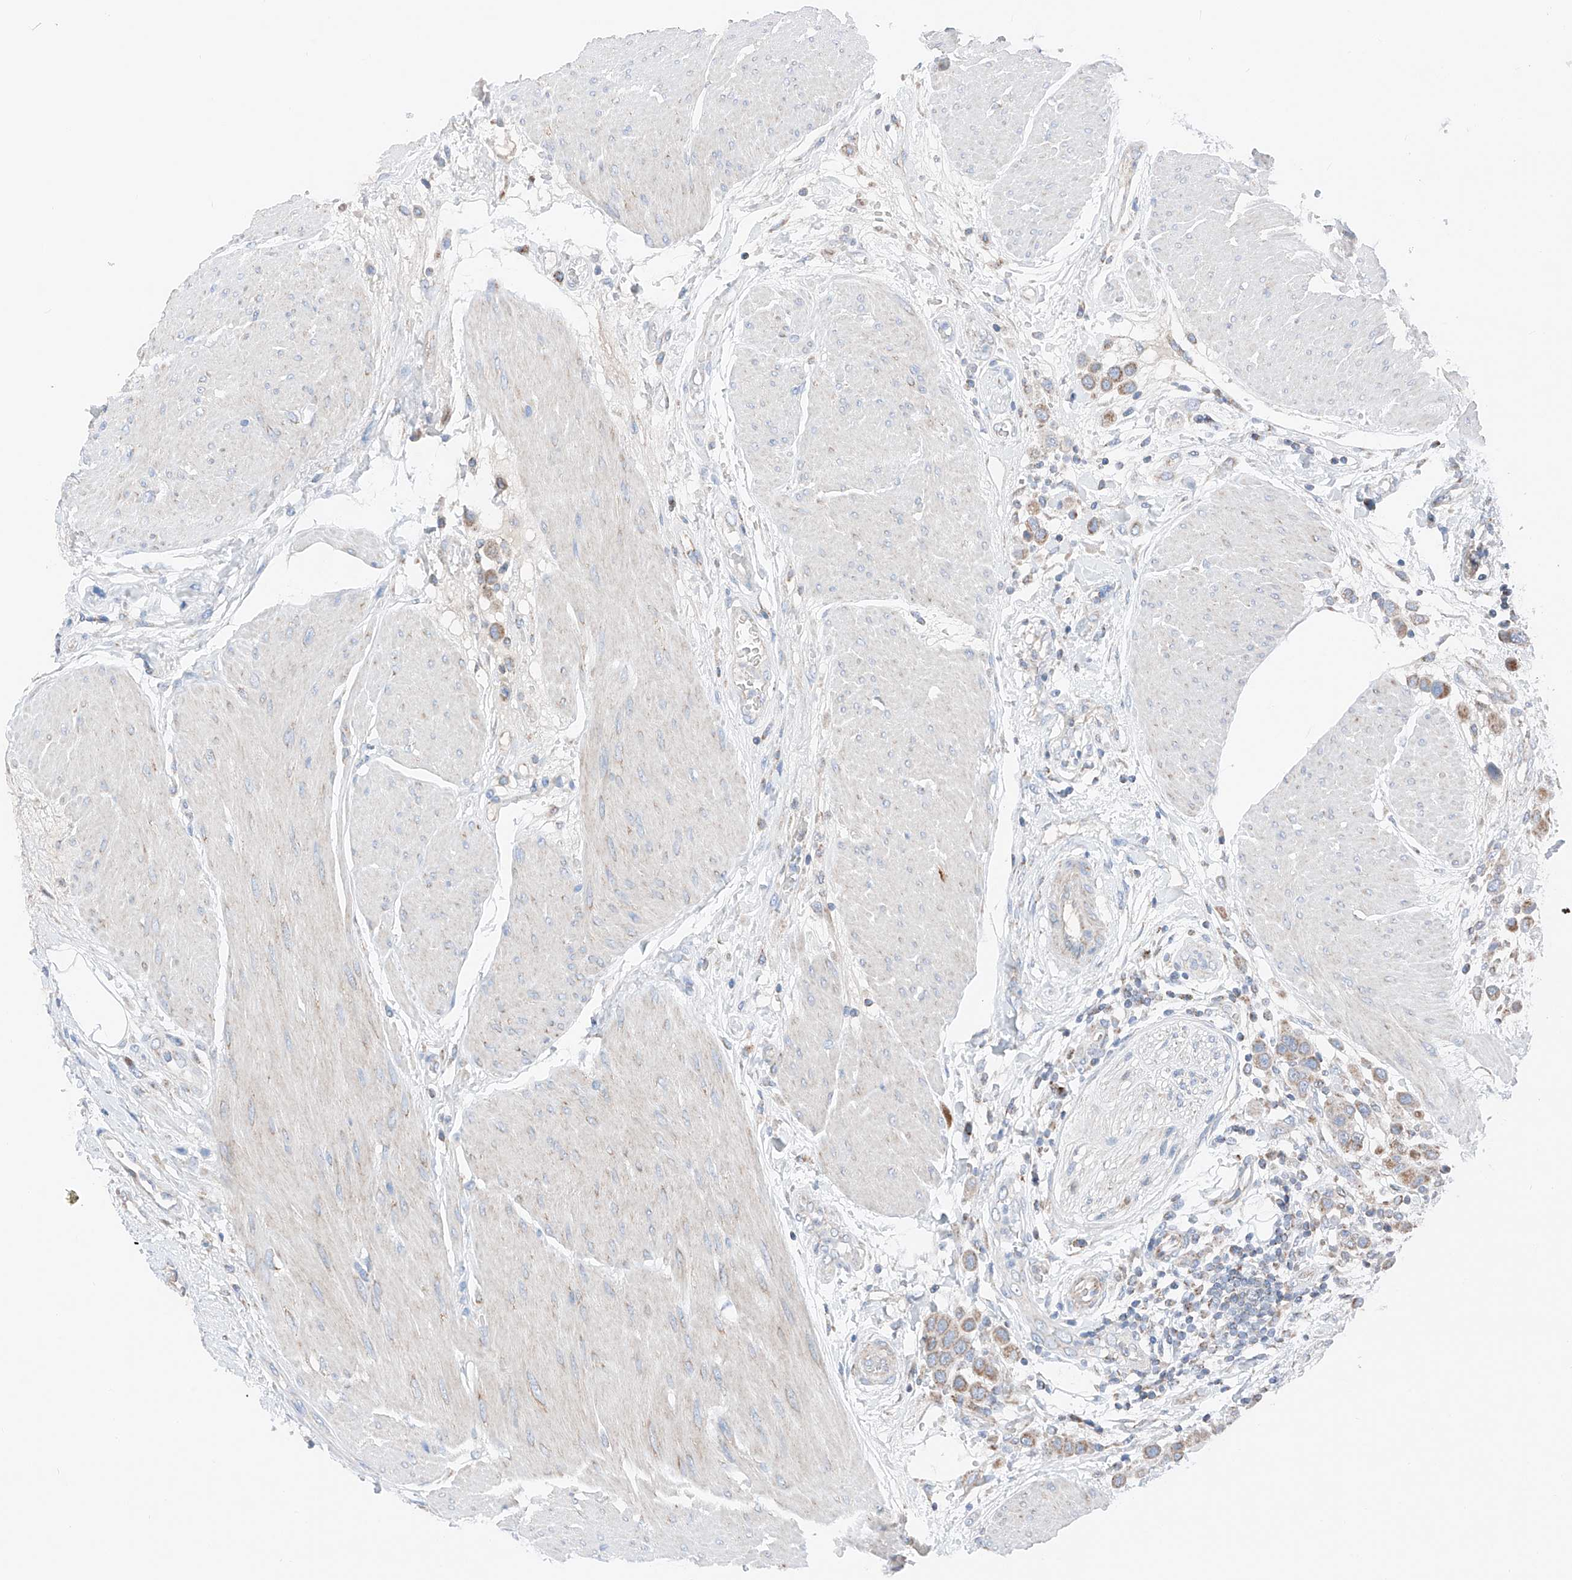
{"staining": {"intensity": "moderate", "quantity": ">75%", "location": "cytoplasmic/membranous"}, "tissue": "urothelial cancer", "cell_type": "Tumor cells", "image_type": "cancer", "snomed": [{"axis": "morphology", "description": "Urothelial carcinoma, High grade"}, {"axis": "topography", "description": "Urinary bladder"}], "caption": "Protein staining of high-grade urothelial carcinoma tissue reveals moderate cytoplasmic/membranous positivity in approximately >75% of tumor cells.", "gene": "MRAP", "patient": {"sex": "male", "age": 50}}